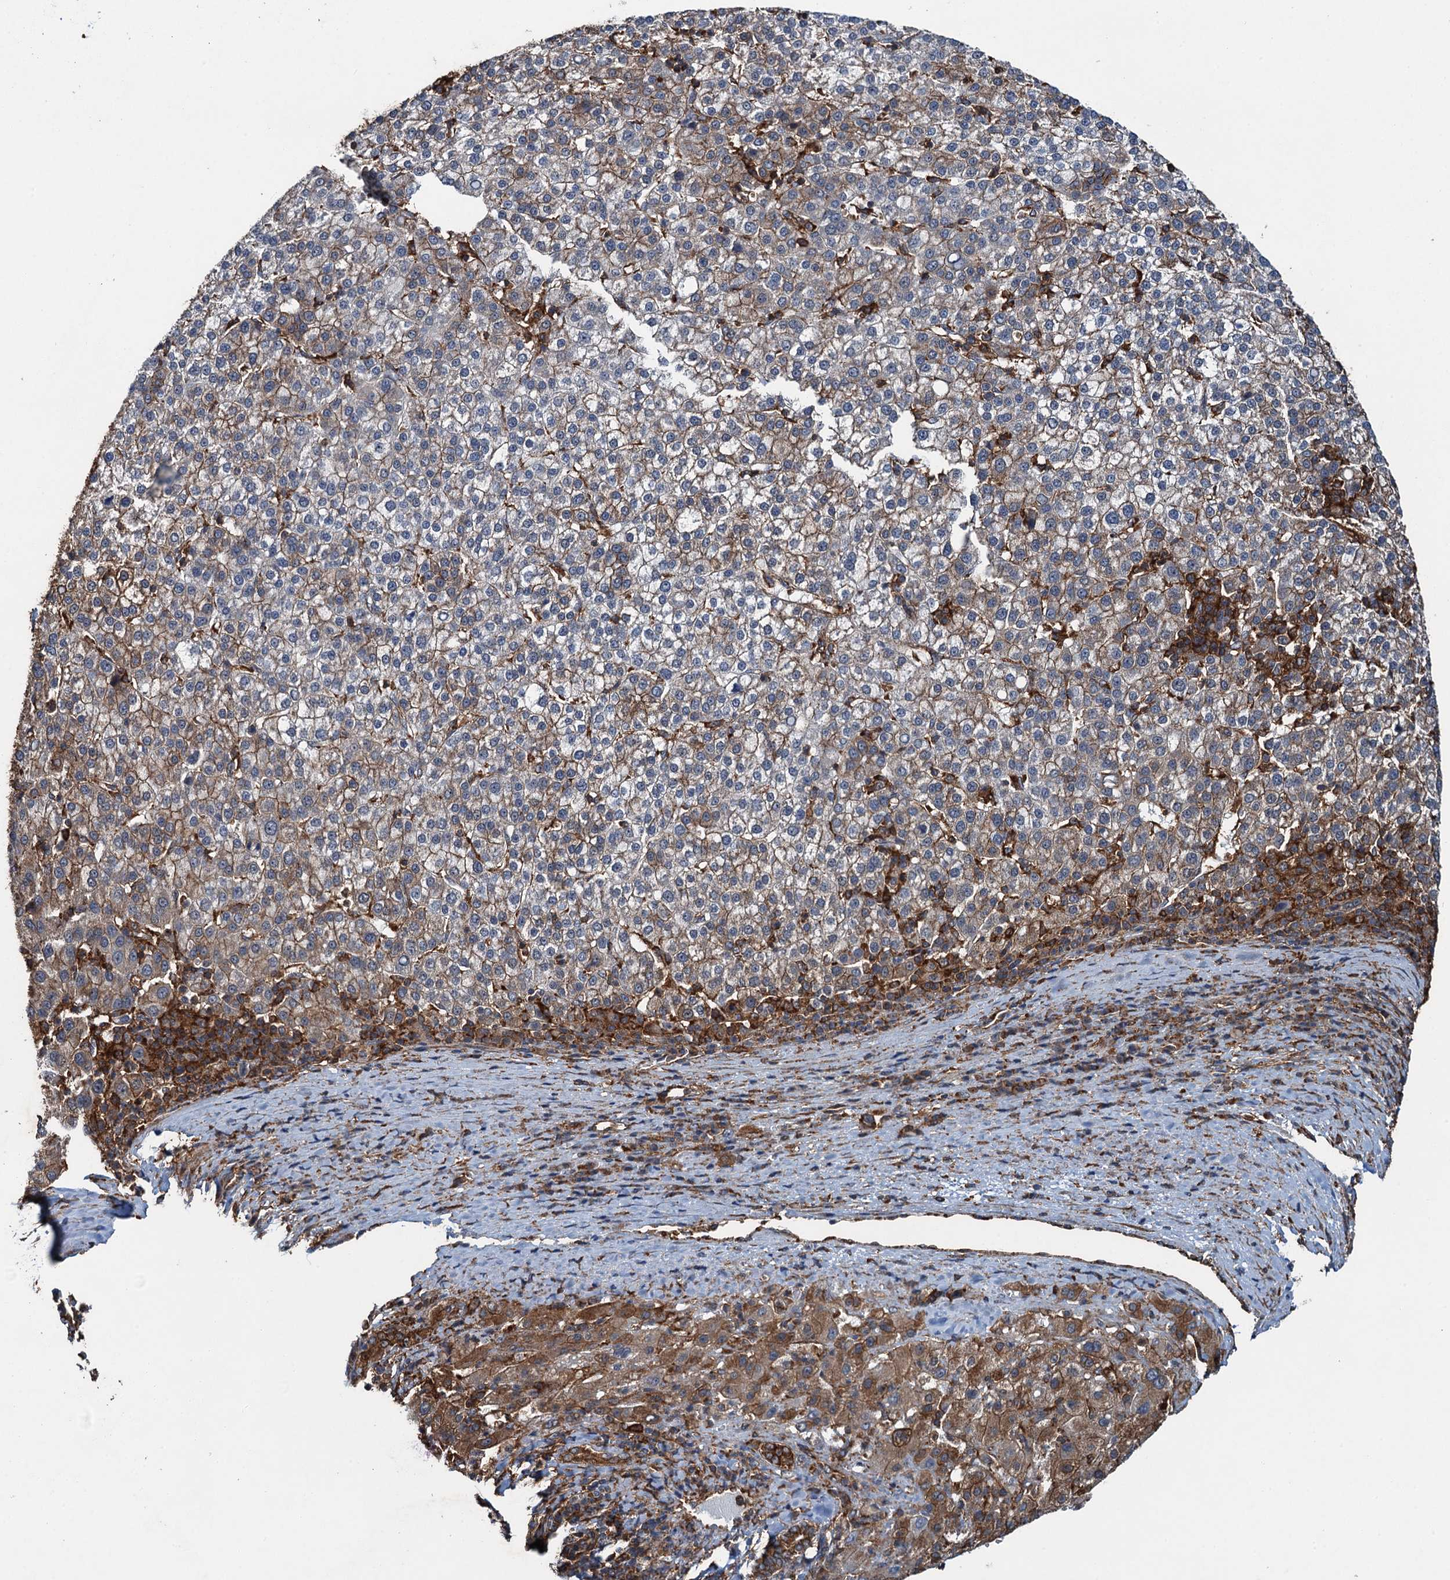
{"staining": {"intensity": "weak", "quantity": "25%-75%", "location": "cytoplasmic/membranous"}, "tissue": "liver cancer", "cell_type": "Tumor cells", "image_type": "cancer", "snomed": [{"axis": "morphology", "description": "Carcinoma, Hepatocellular, NOS"}, {"axis": "topography", "description": "Liver"}], "caption": "Protein expression analysis of liver hepatocellular carcinoma exhibits weak cytoplasmic/membranous expression in approximately 25%-75% of tumor cells. The staining is performed using DAB (3,3'-diaminobenzidine) brown chromogen to label protein expression. The nuclei are counter-stained blue using hematoxylin.", "gene": "WHAMM", "patient": {"sex": "female", "age": 58}}